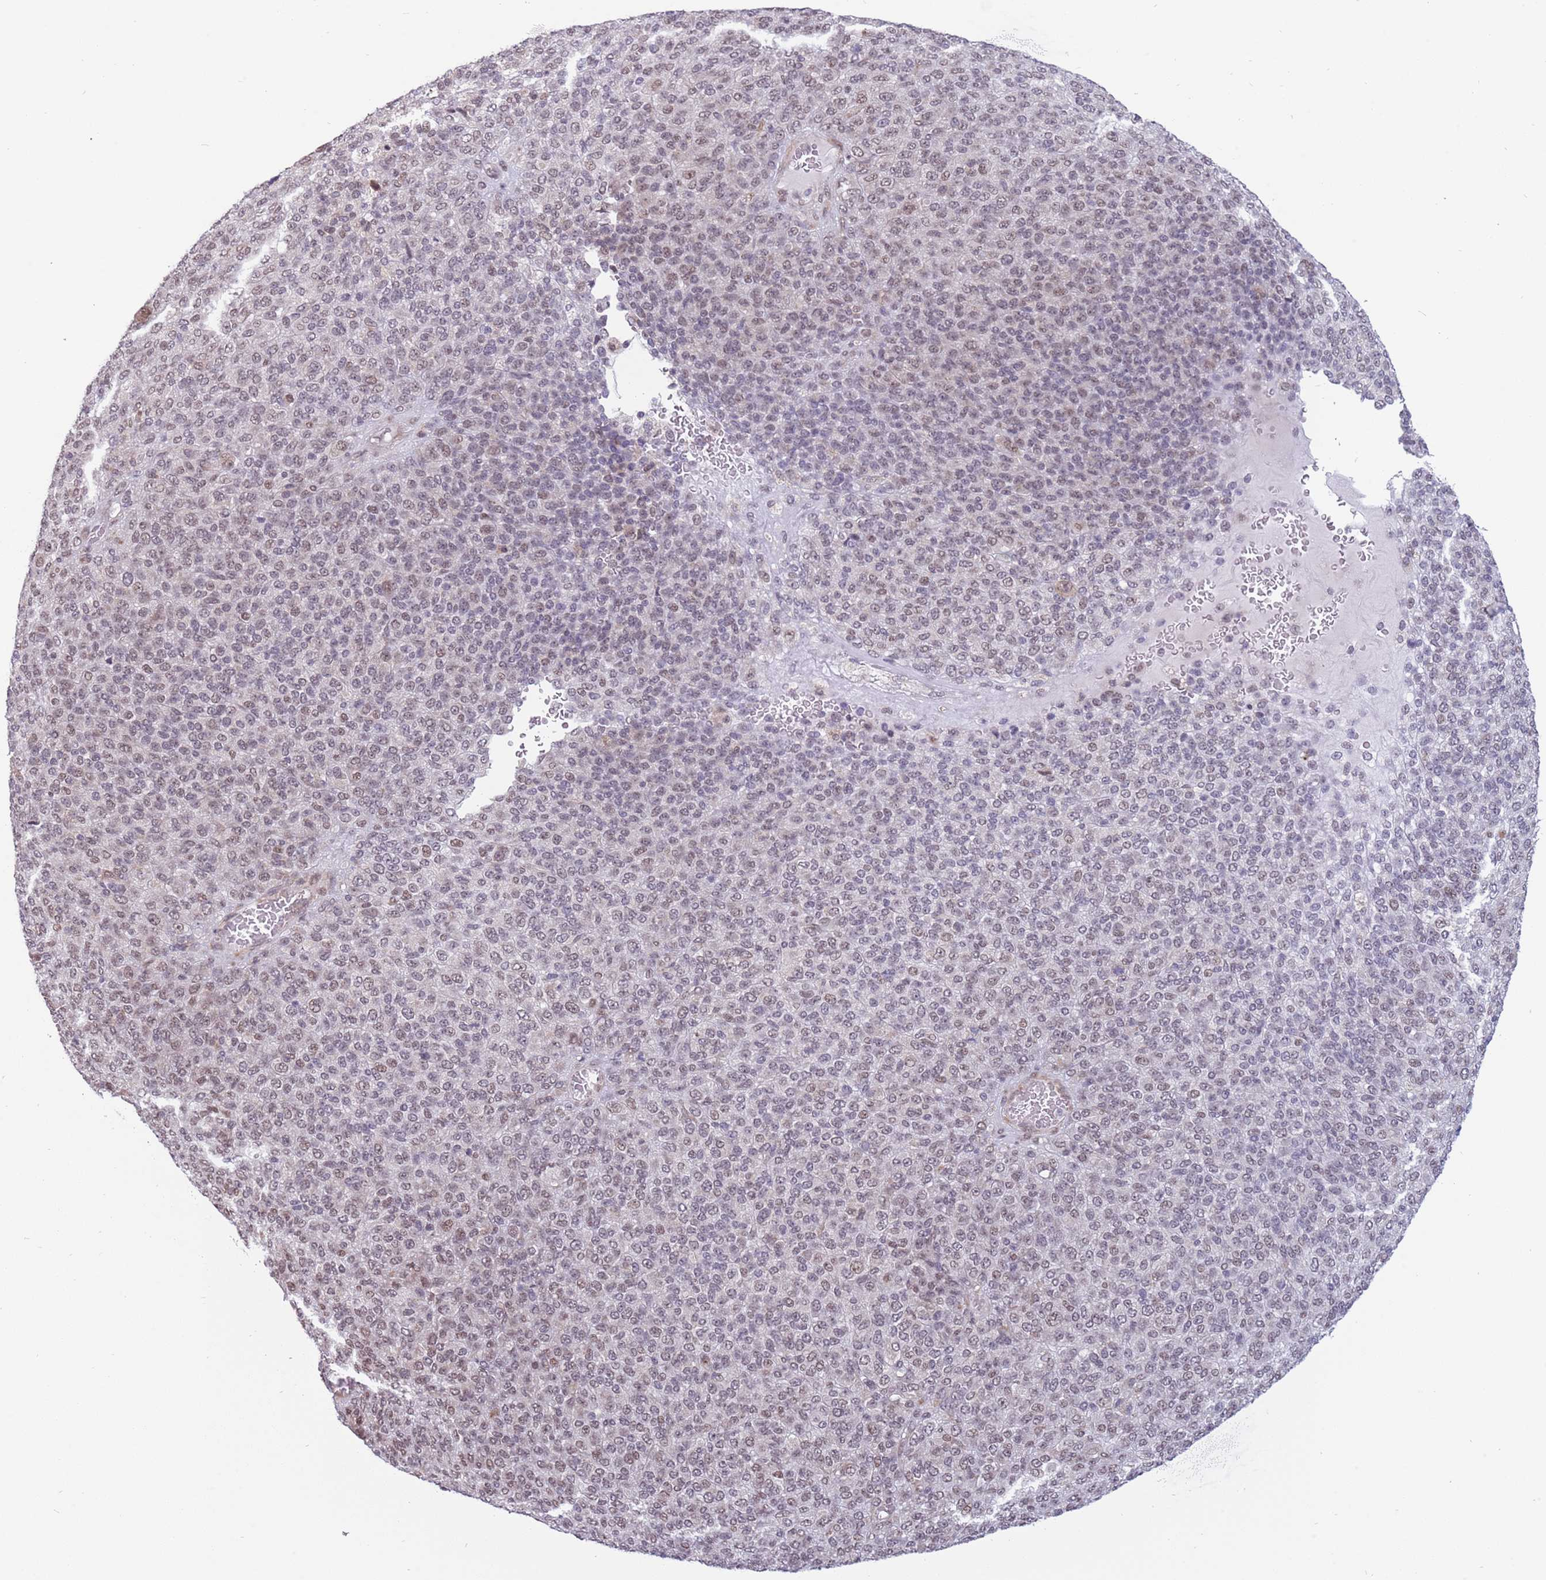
{"staining": {"intensity": "weak", "quantity": "25%-75%", "location": "nuclear"}, "tissue": "melanoma", "cell_type": "Tumor cells", "image_type": "cancer", "snomed": [{"axis": "morphology", "description": "Malignant melanoma, Metastatic site"}, {"axis": "topography", "description": "Brain"}], "caption": "The immunohistochemical stain labels weak nuclear staining in tumor cells of melanoma tissue. The staining is performed using DAB brown chromogen to label protein expression. The nuclei are counter-stained blue using hematoxylin.", "gene": "BARD1", "patient": {"sex": "female", "age": 56}}